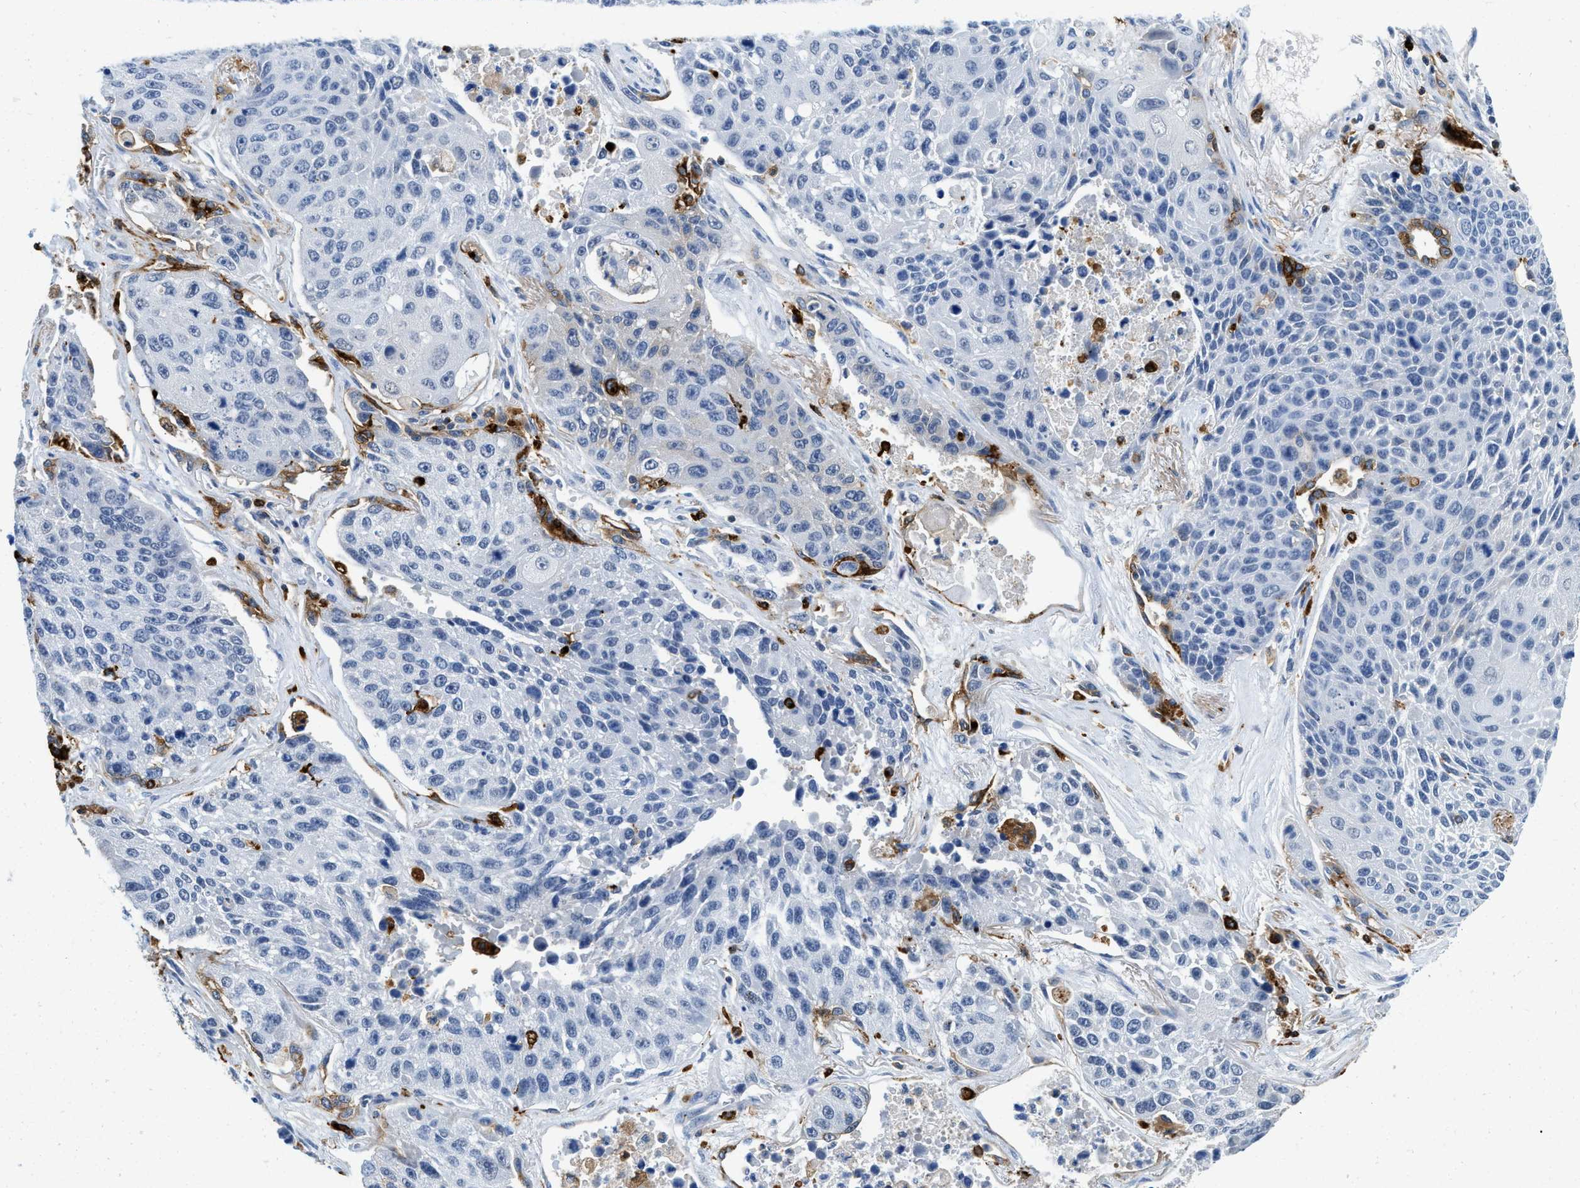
{"staining": {"intensity": "negative", "quantity": "none", "location": "none"}, "tissue": "lung cancer", "cell_type": "Tumor cells", "image_type": "cancer", "snomed": [{"axis": "morphology", "description": "Squamous cell carcinoma, NOS"}, {"axis": "topography", "description": "Lung"}], "caption": "This photomicrograph is of lung cancer (squamous cell carcinoma) stained with immunohistochemistry (IHC) to label a protein in brown with the nuclei are counter-stained blue. There is no staining in tumor cells.", "gene": "CD226", "patient": {"sex": "male", "age": 61}}